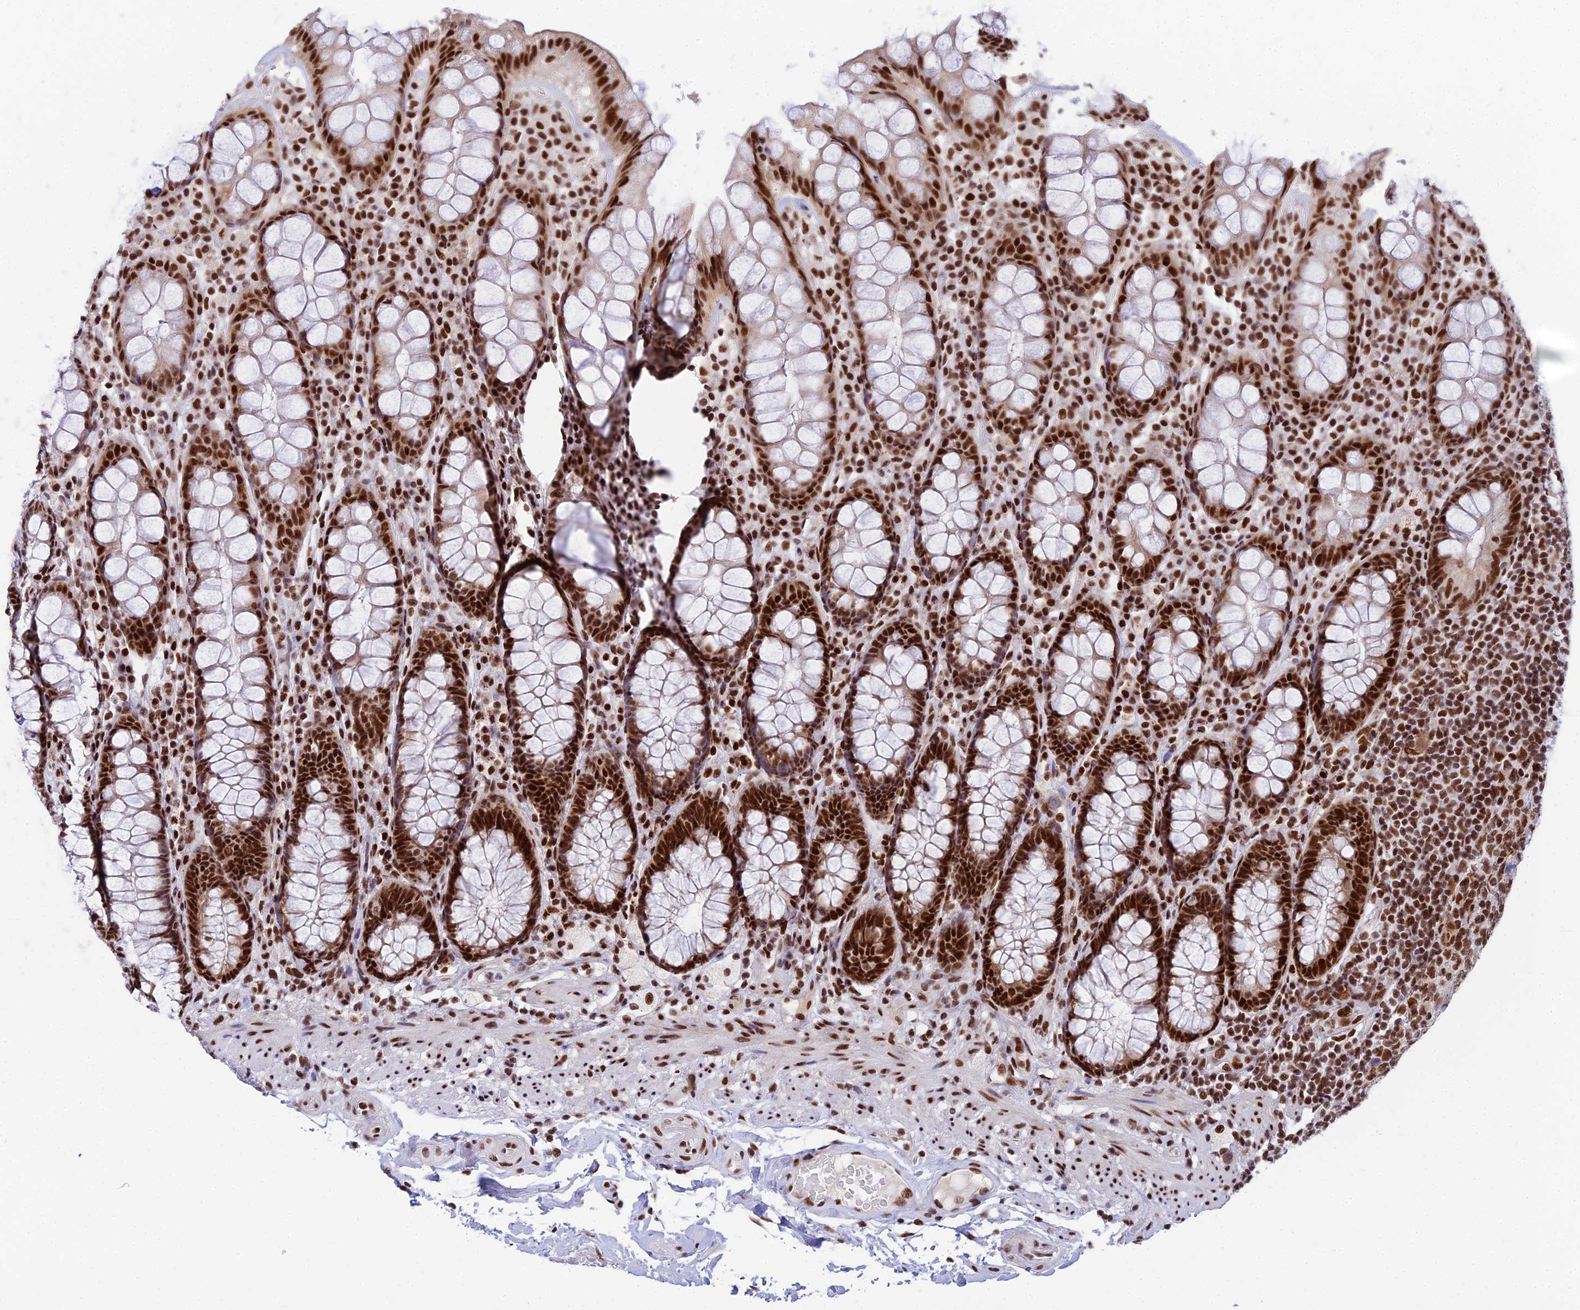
{"staining": {"intensity": "strong", "quantity": ">75%", "location": "nuclear"}, "tissue": "rectum", "cell_type": "Glandular cells", "image_type": "normal", "snomed": [{"axis": "morphology", "description": "Normal tissue, NOS"}, {"axis": "topography", "description": "Rectum"}], "caption": "A high amount of strong nuclear staining is identified in about >75% of glandular cells in benign rectum.", "gene": "USP22", "patient": {"sex": "male", "age": 83}}